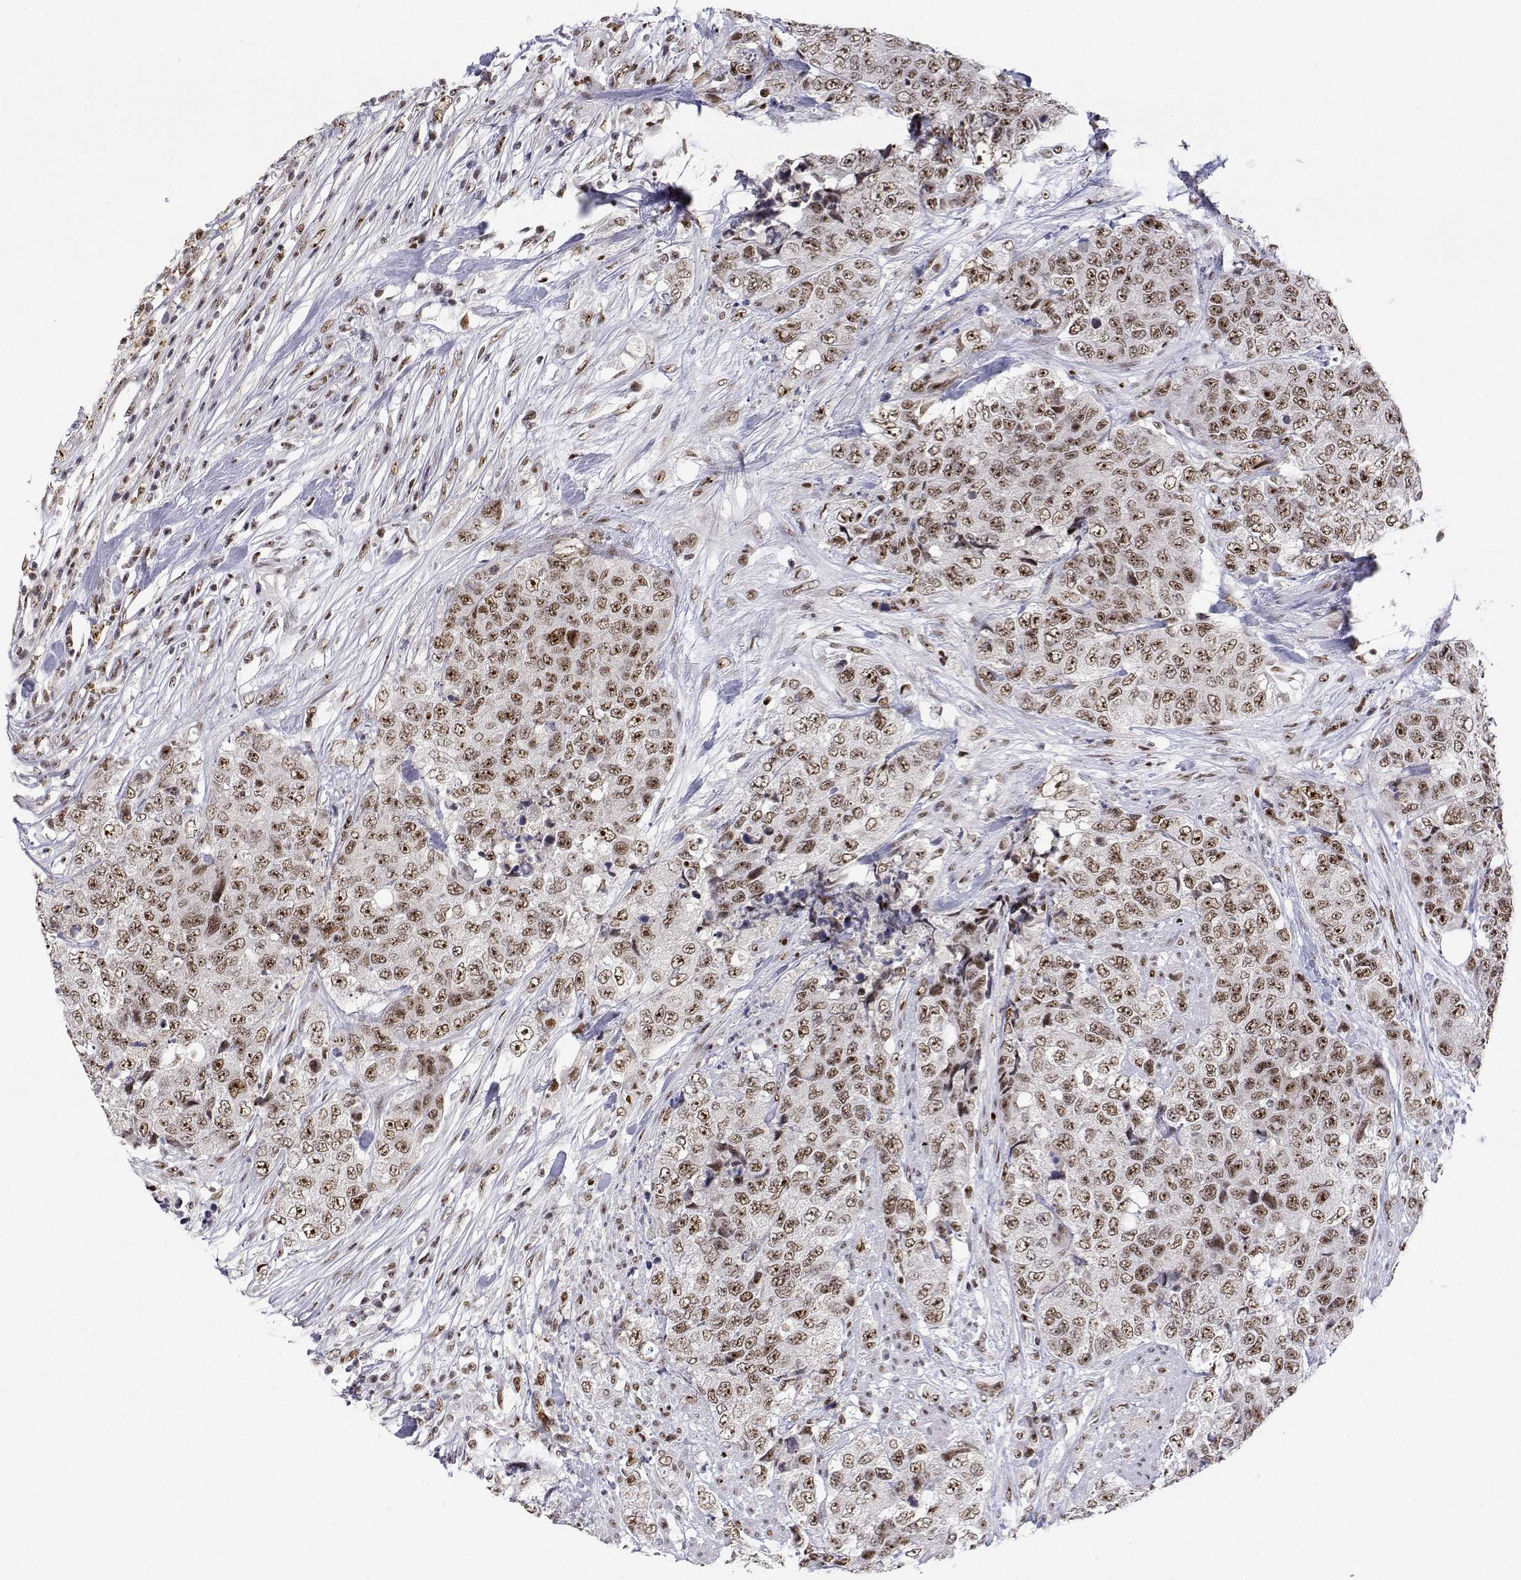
{"staining": {"intensity": "moderate", "quantity": ">75%", "location": "nuclear"}, "tissue": "urothelial cancer", "cell_type": "Tumor cells", "image_type": "cancer", "snomed": [{"axis": "morphology", "description": "Urothelial carcinoma, High grade"}, {"axis": "topography", "description": "Urinary bladder"}], "caption": "Immunohistochemical staining of urothelial carcinoma (high-grade) demonstrates medium levels of moderate nuclear protein positivity in approximately >75% of tumor cells.", "gene": "ADAR", "patient": {"sex": "female", "age": 78}}